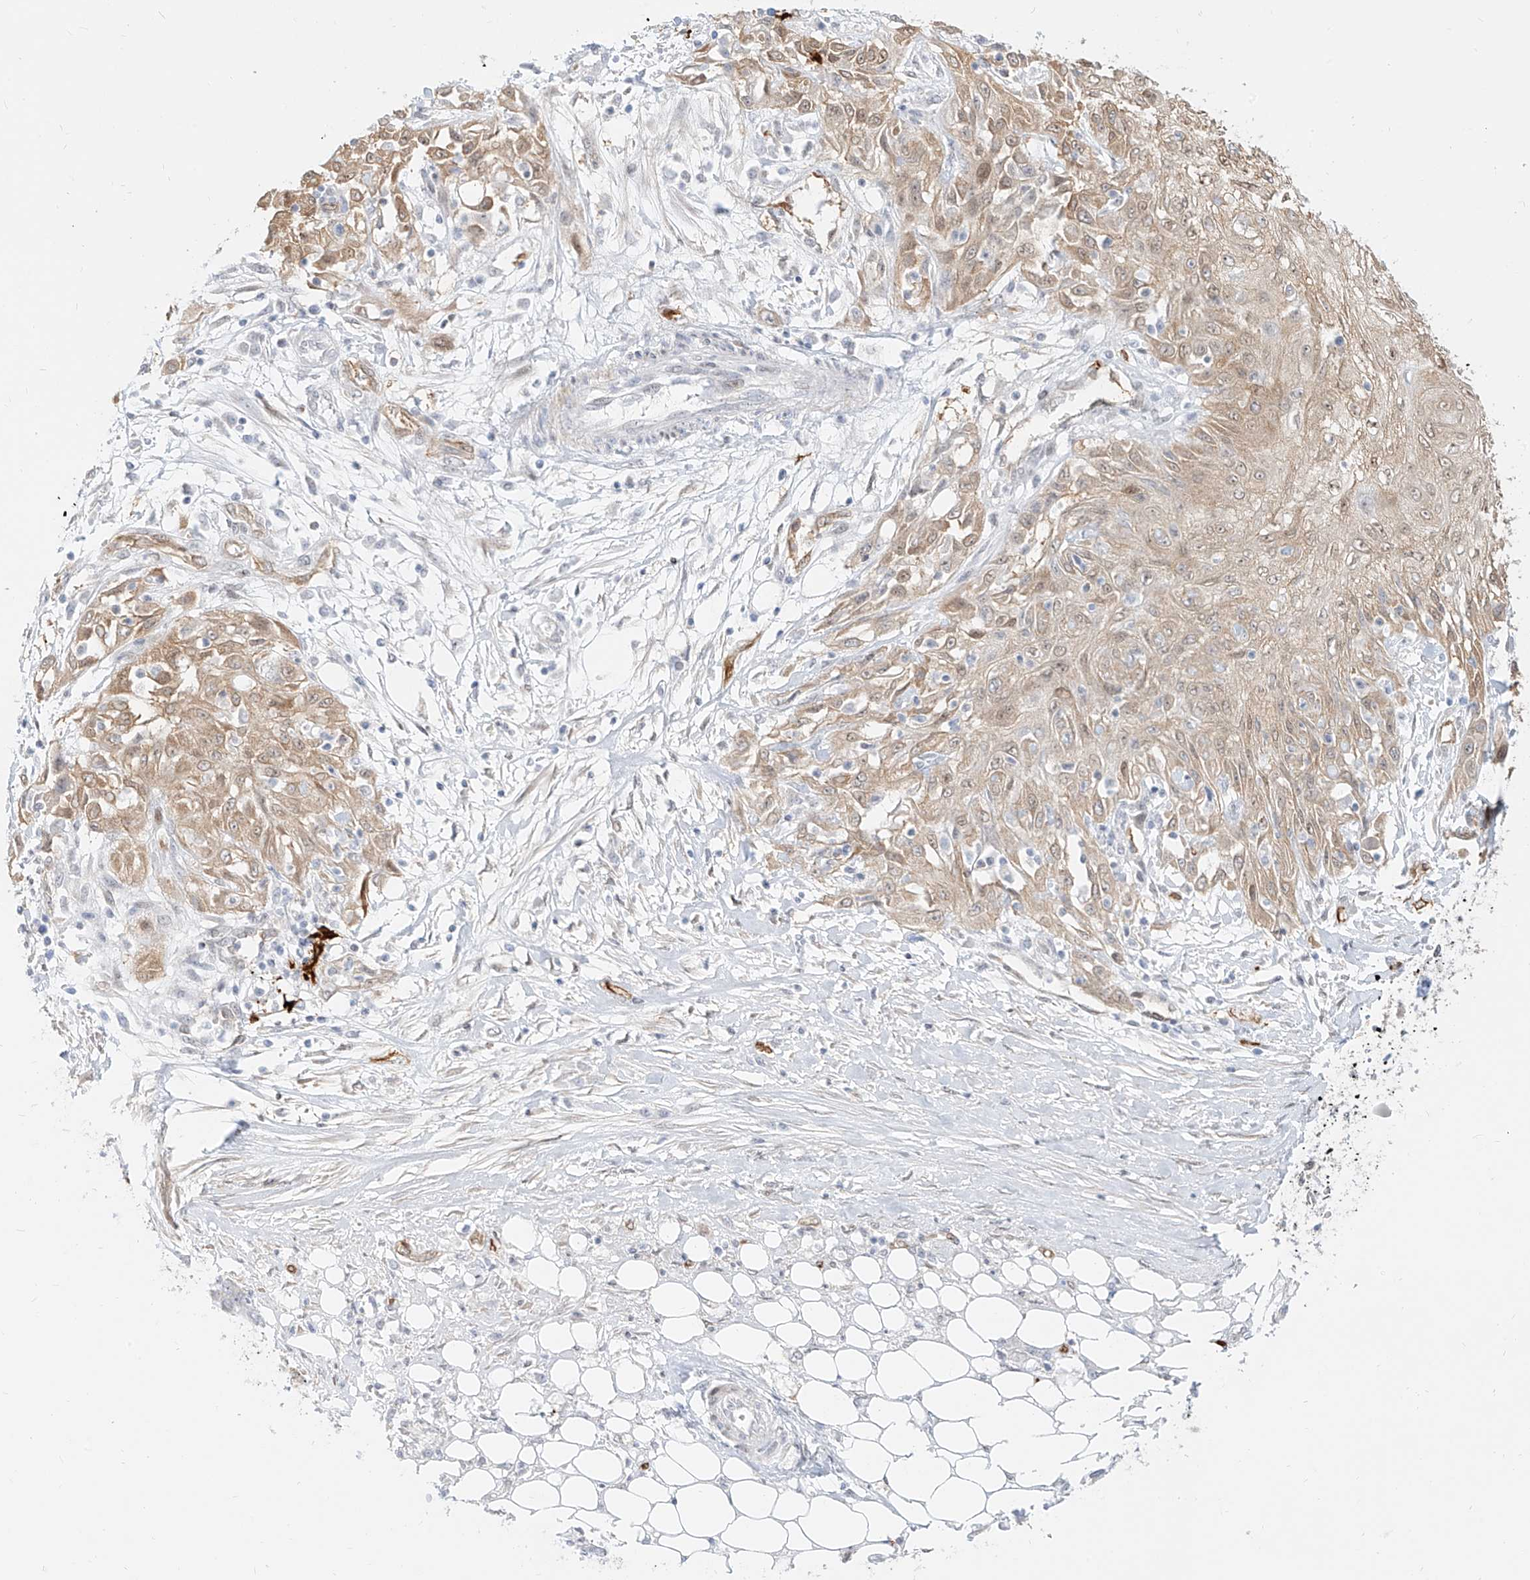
{"staining": {"intensity": "weak", "quantity": ">75%", "location": "cytoplasmic/membranous,nuclear"}, "tissue": "skin cancer", "cell_type": "Tumor cells", "image_type": "cancer", "snomed": [{"axis": "morphology", "description": "Squamous cell carcinoma, NOS"}, {"axis": "morphology", "description": "Squamous cell carcinoma, metastatic, NOS"}, {"axis": "topography", "description": "Skin"}, {"axis": "topography", "description": "Lymph node"}], "caption": "This histopathology image reveals skin cancer (squamous cell carcinoma) stained with immunohistochemistry (IHC) to label a protein in brown. The cytoplasmic/membranous and nuclear of tumor cells show weak positivity for the protein. Nuclei are counter-stained blue.", "gene": "NHSL1", "patient": {"sex": "male", "age": 75}}